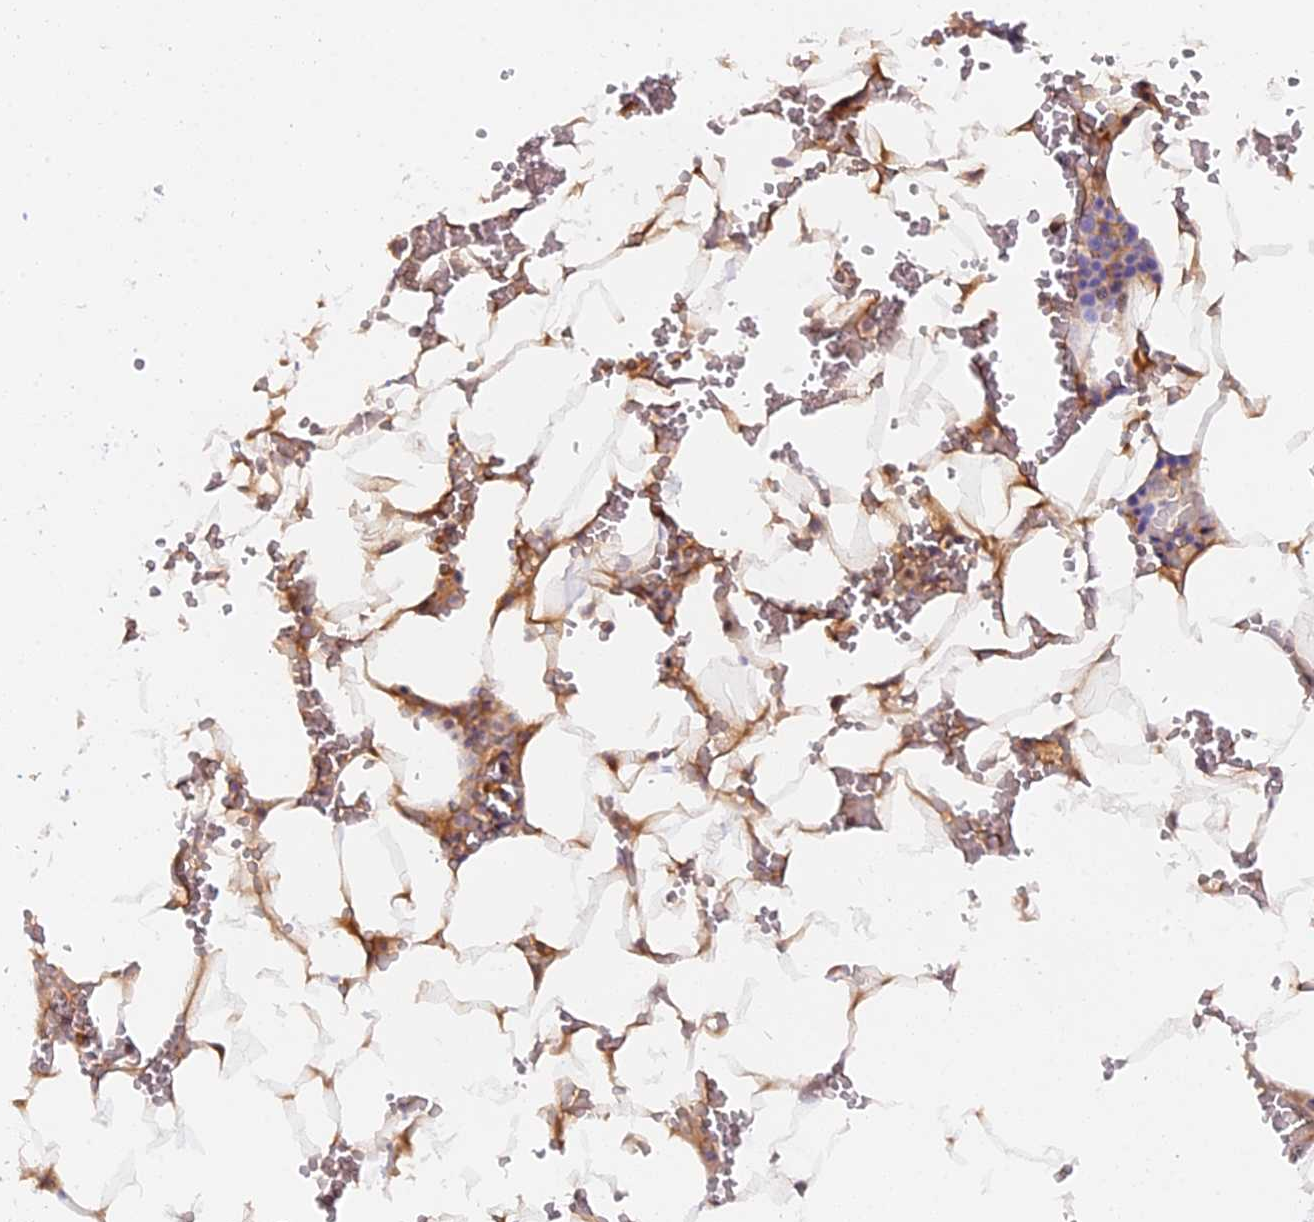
{"staining": {"intensity": "negative", "quantity": "none", "location": "none"}, "tissue": "bone marrow", "cell_type": "Hematopoietic cells", "image_type": "normal", "snomed": [{"axis": "morphology", "description": "Normal tissue, NOS"}, {"axis": "topography", "description": "Bone marrow"}], "caption": "There is no significant positivity in hematopoietic cells of bone marrow. (DAB (3,3'-diaminobenzidine) immunohistochemistry (IHC), high magnification).", "gene": "FAM118B", "patient": {"sex": "male", "age": 70}}